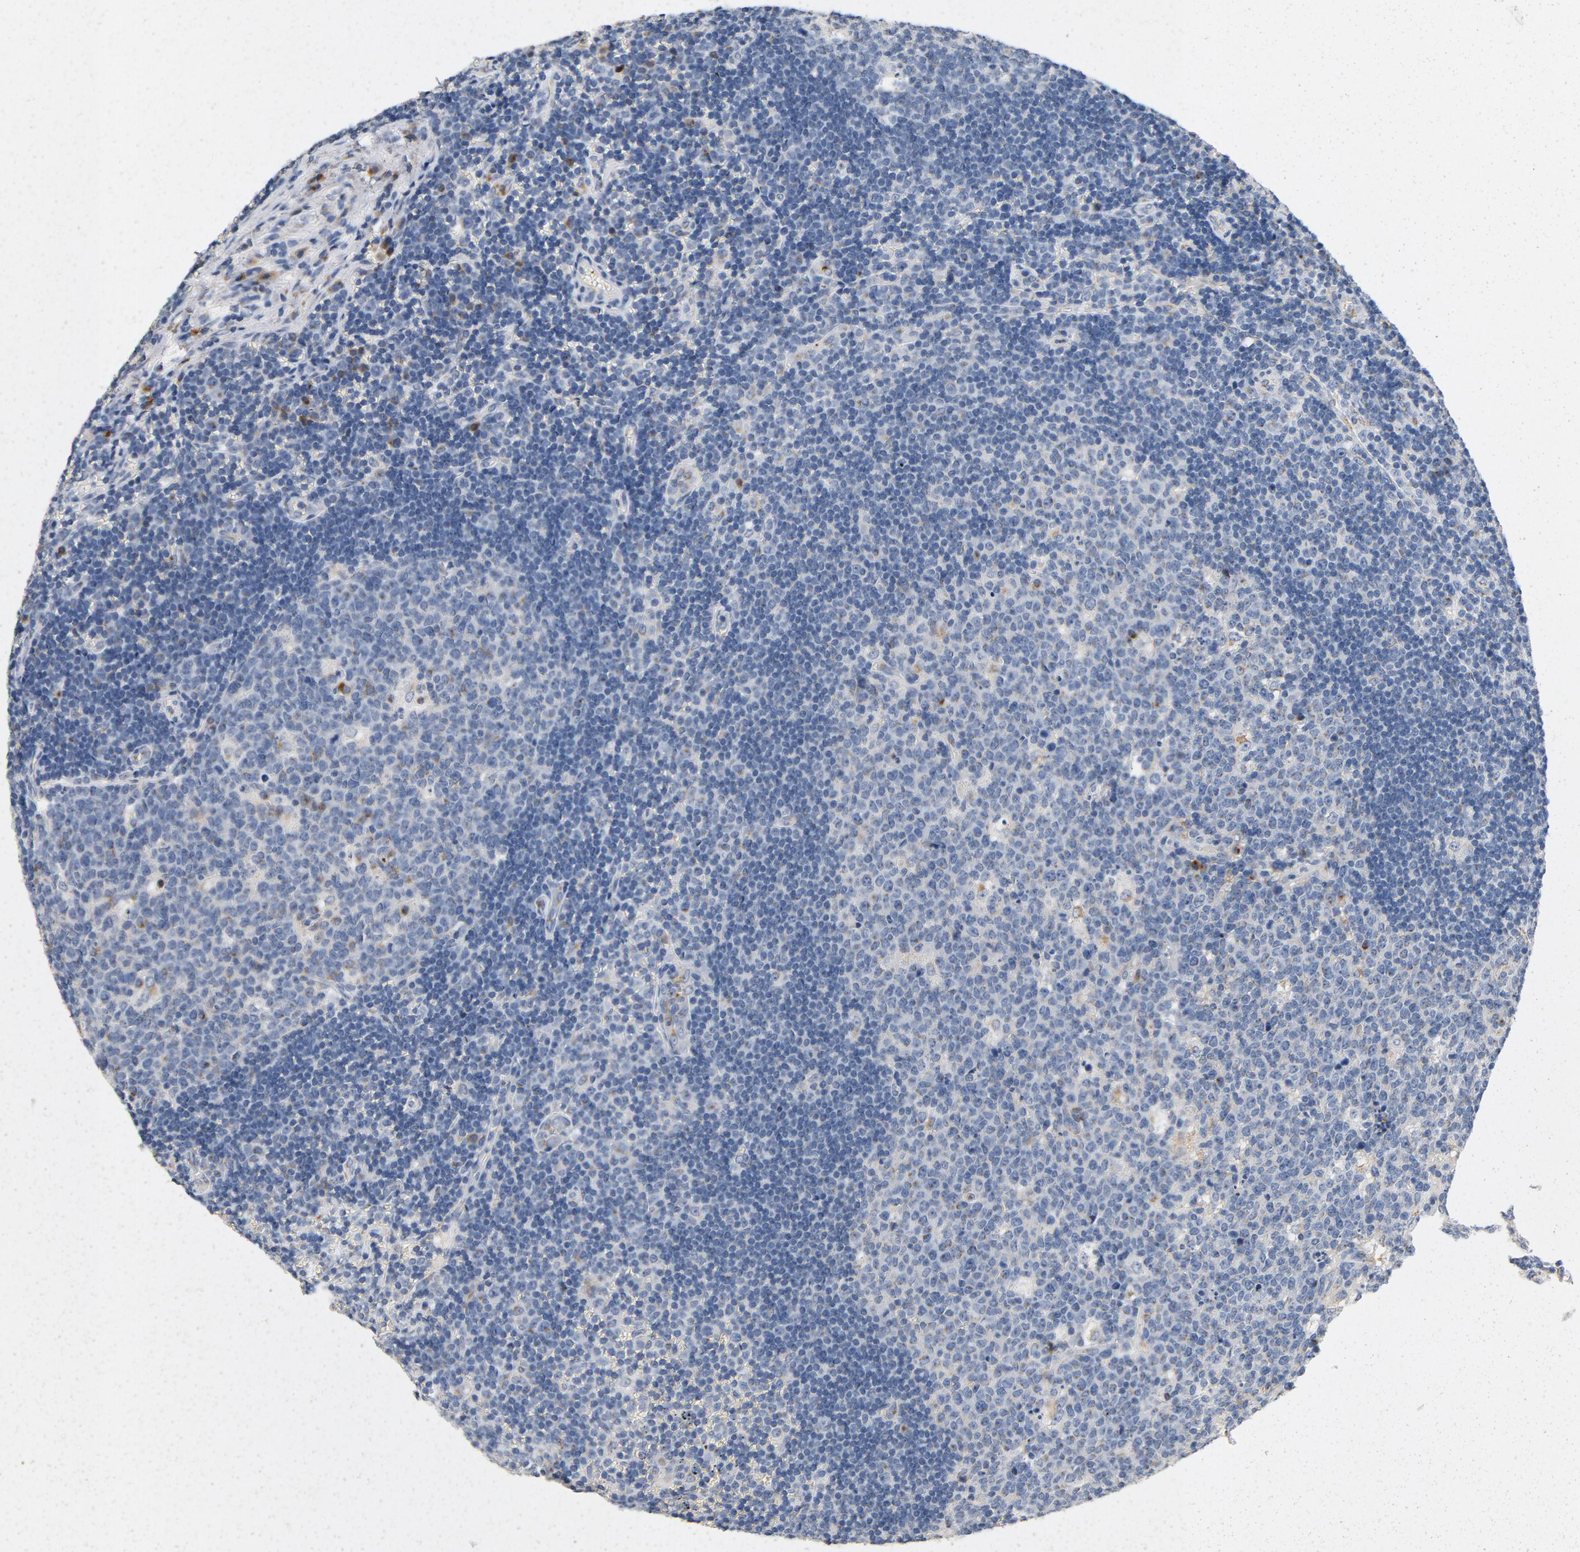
{"staining": {"intensity": "negative", "quantity": "none", "location": "none"}, "tissue": "lymph node", "cell_type": "Germinal center cells", "image_type": "normal", "snomed": [{"axis": "morphology", "description": "Normal tissue, NOS"}, {"axis": "topography", "description": "Lymph node"}, {"axis": "topography", "description": "Salivary gland"}], "caption": "Immunohistochemical staining of unremarkable human lymph node exhibits no significant expression in germinal center cells.", "gene": "LMAN2", "patient": {"sex": "male", "age": 8}}